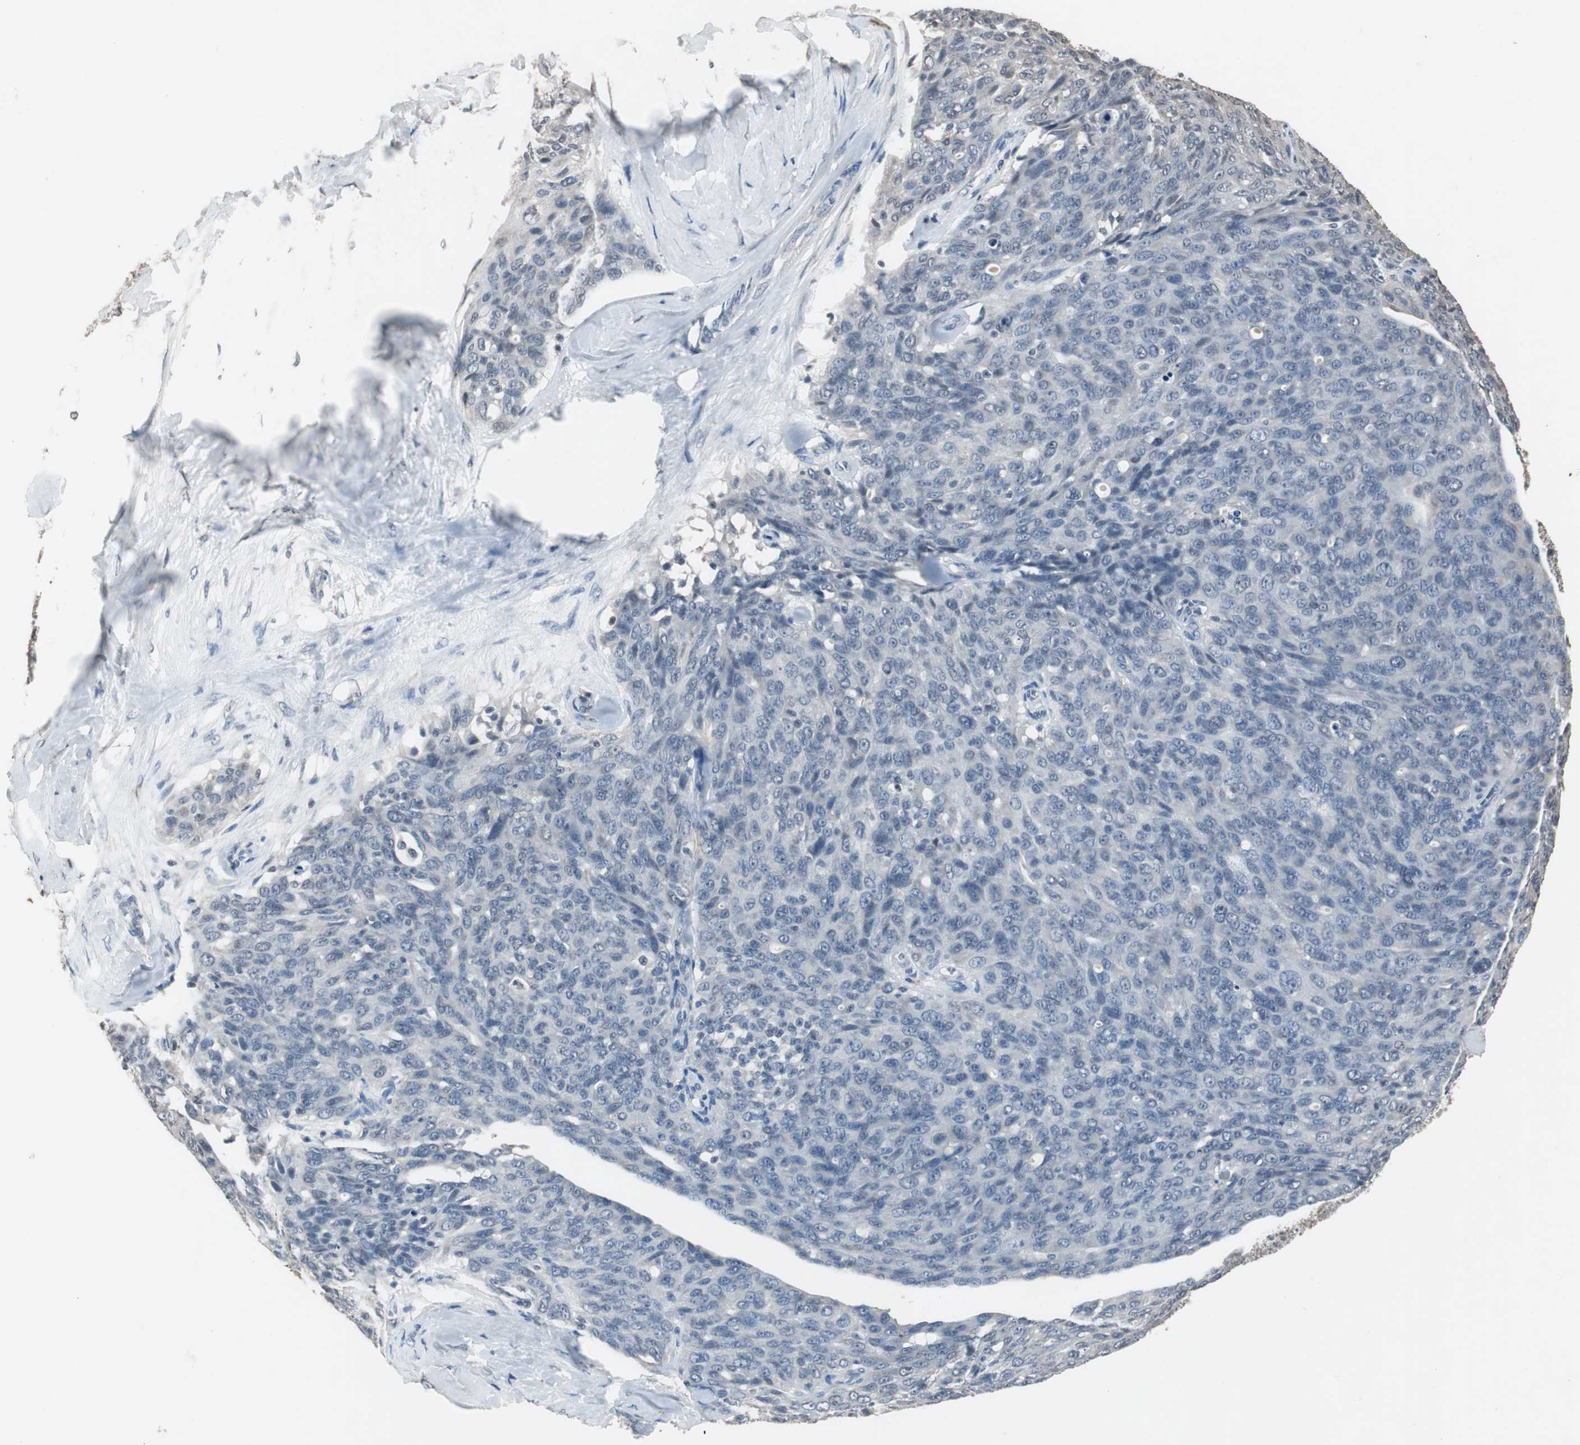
{"staining": {"intensity": "negative", "quantity": "none", "location": "none"}, "tissue": "ovarian cancer", "cell_type": "Tumor cells", "image_type": "cancer", "snomed": [{"axis": "morphology", "description": "Carcinoma, endometroid"}, {"axis": "topography", "description": "Ovary"}], "caption": "The micrograph exhibits no significant expression in tumor cells of endometroid carcinoma (ovarian). (DAB IHC with hematoxylin counter stain).", "gene": "ADNP2", "patient": {"sex": "female", "age": 60}}